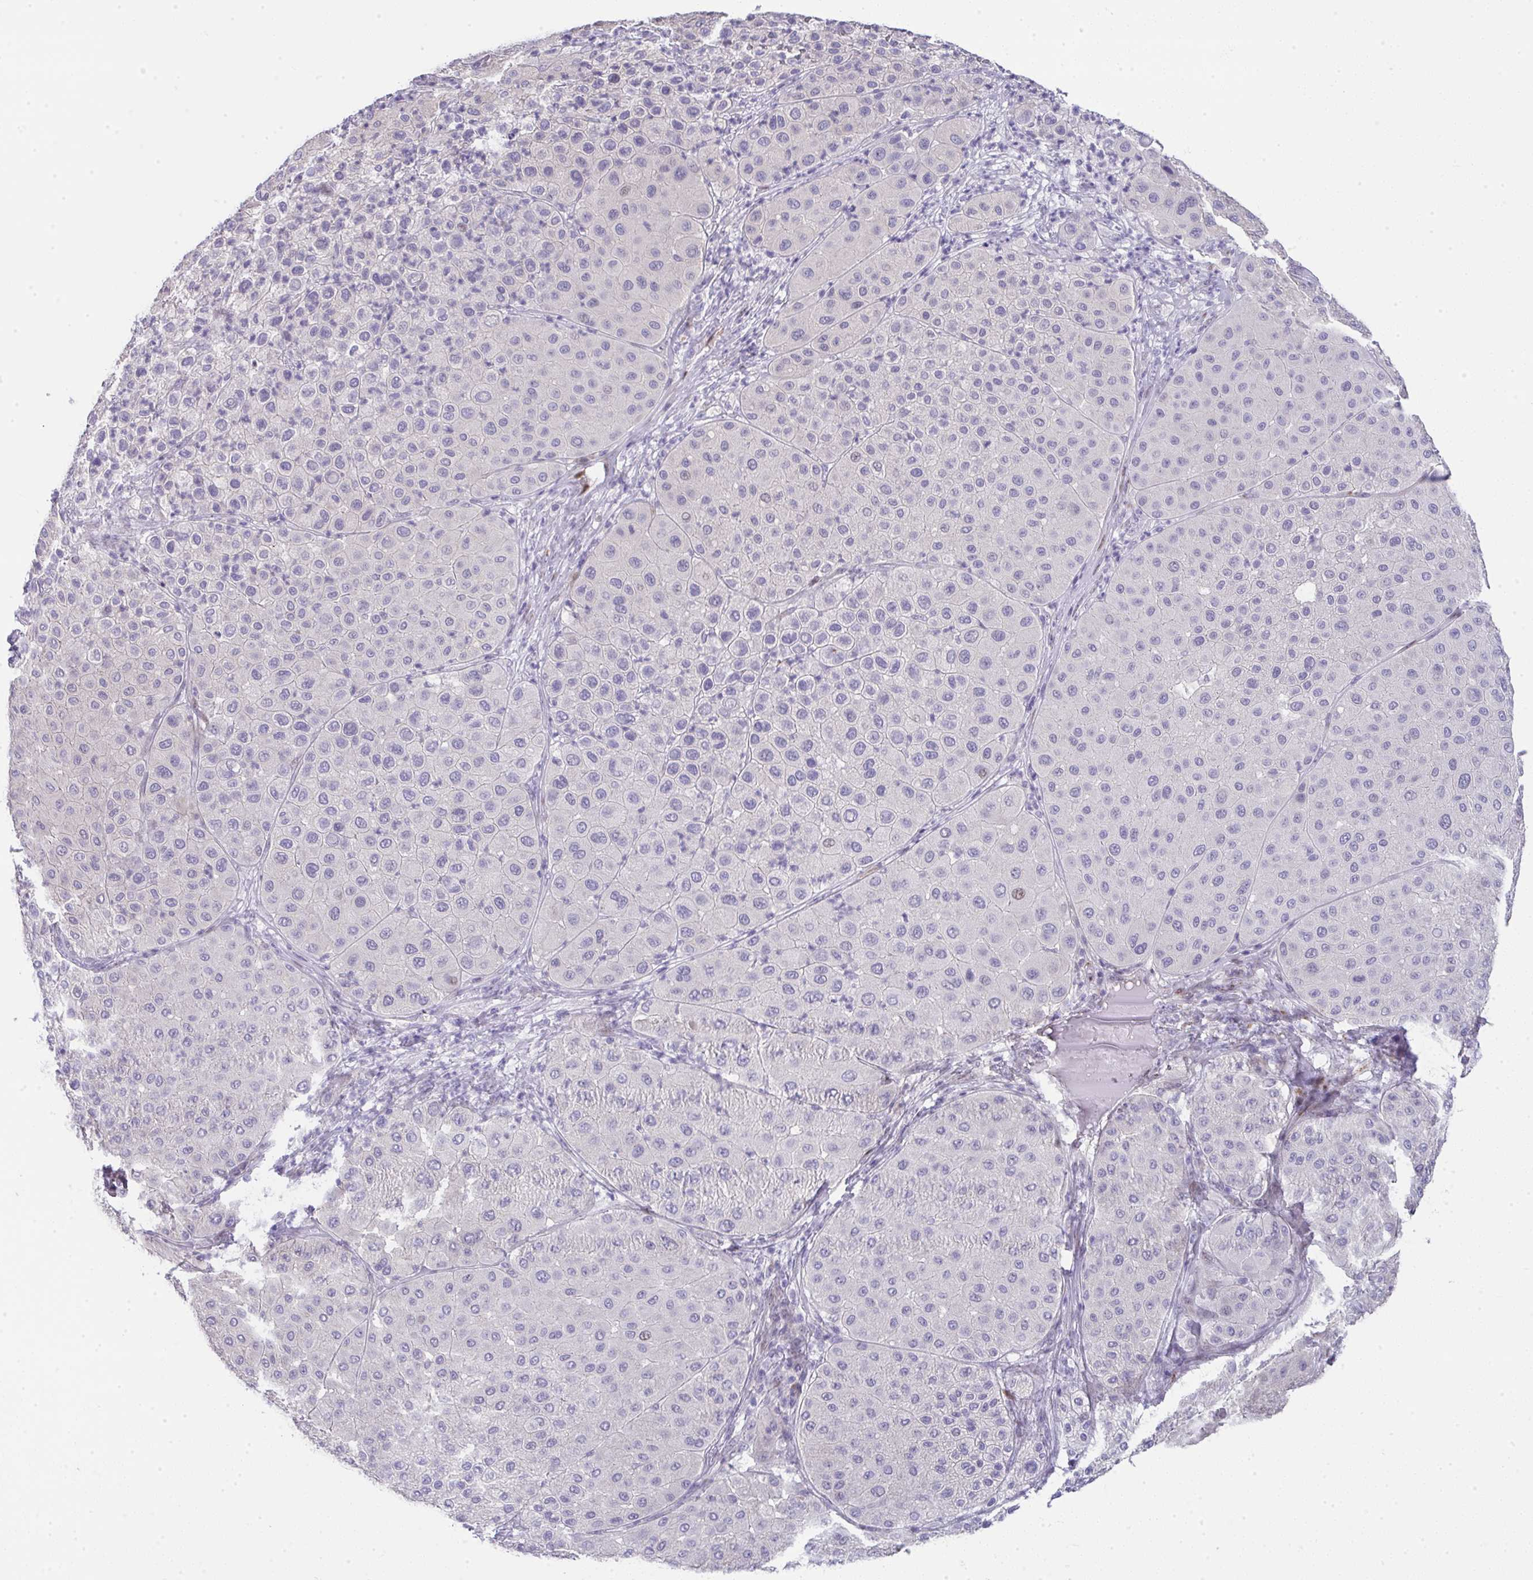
{"staining": {"intensity": "moderate", "quantity": "<25%", "location": "nuclear"}, "tissue": "melanoma", "cell_type": "Tumor cells", "image_type": "cancer", "snomed": [{"axis": "morphology", "description": "Malignant melanoma, Metastatic site"}, {"axis": "topography", "description": "Smooth muscle"}], "caption": "Immunohistochemical staining of malignant melanoma (metastatic site) exhibits low levels of moderate nuclear positivity in approximately <25% of tumor cells. Nuclei are stained in blue.", "gene": "GALNT16", "patient": {"sex": "male", "age": 41}}